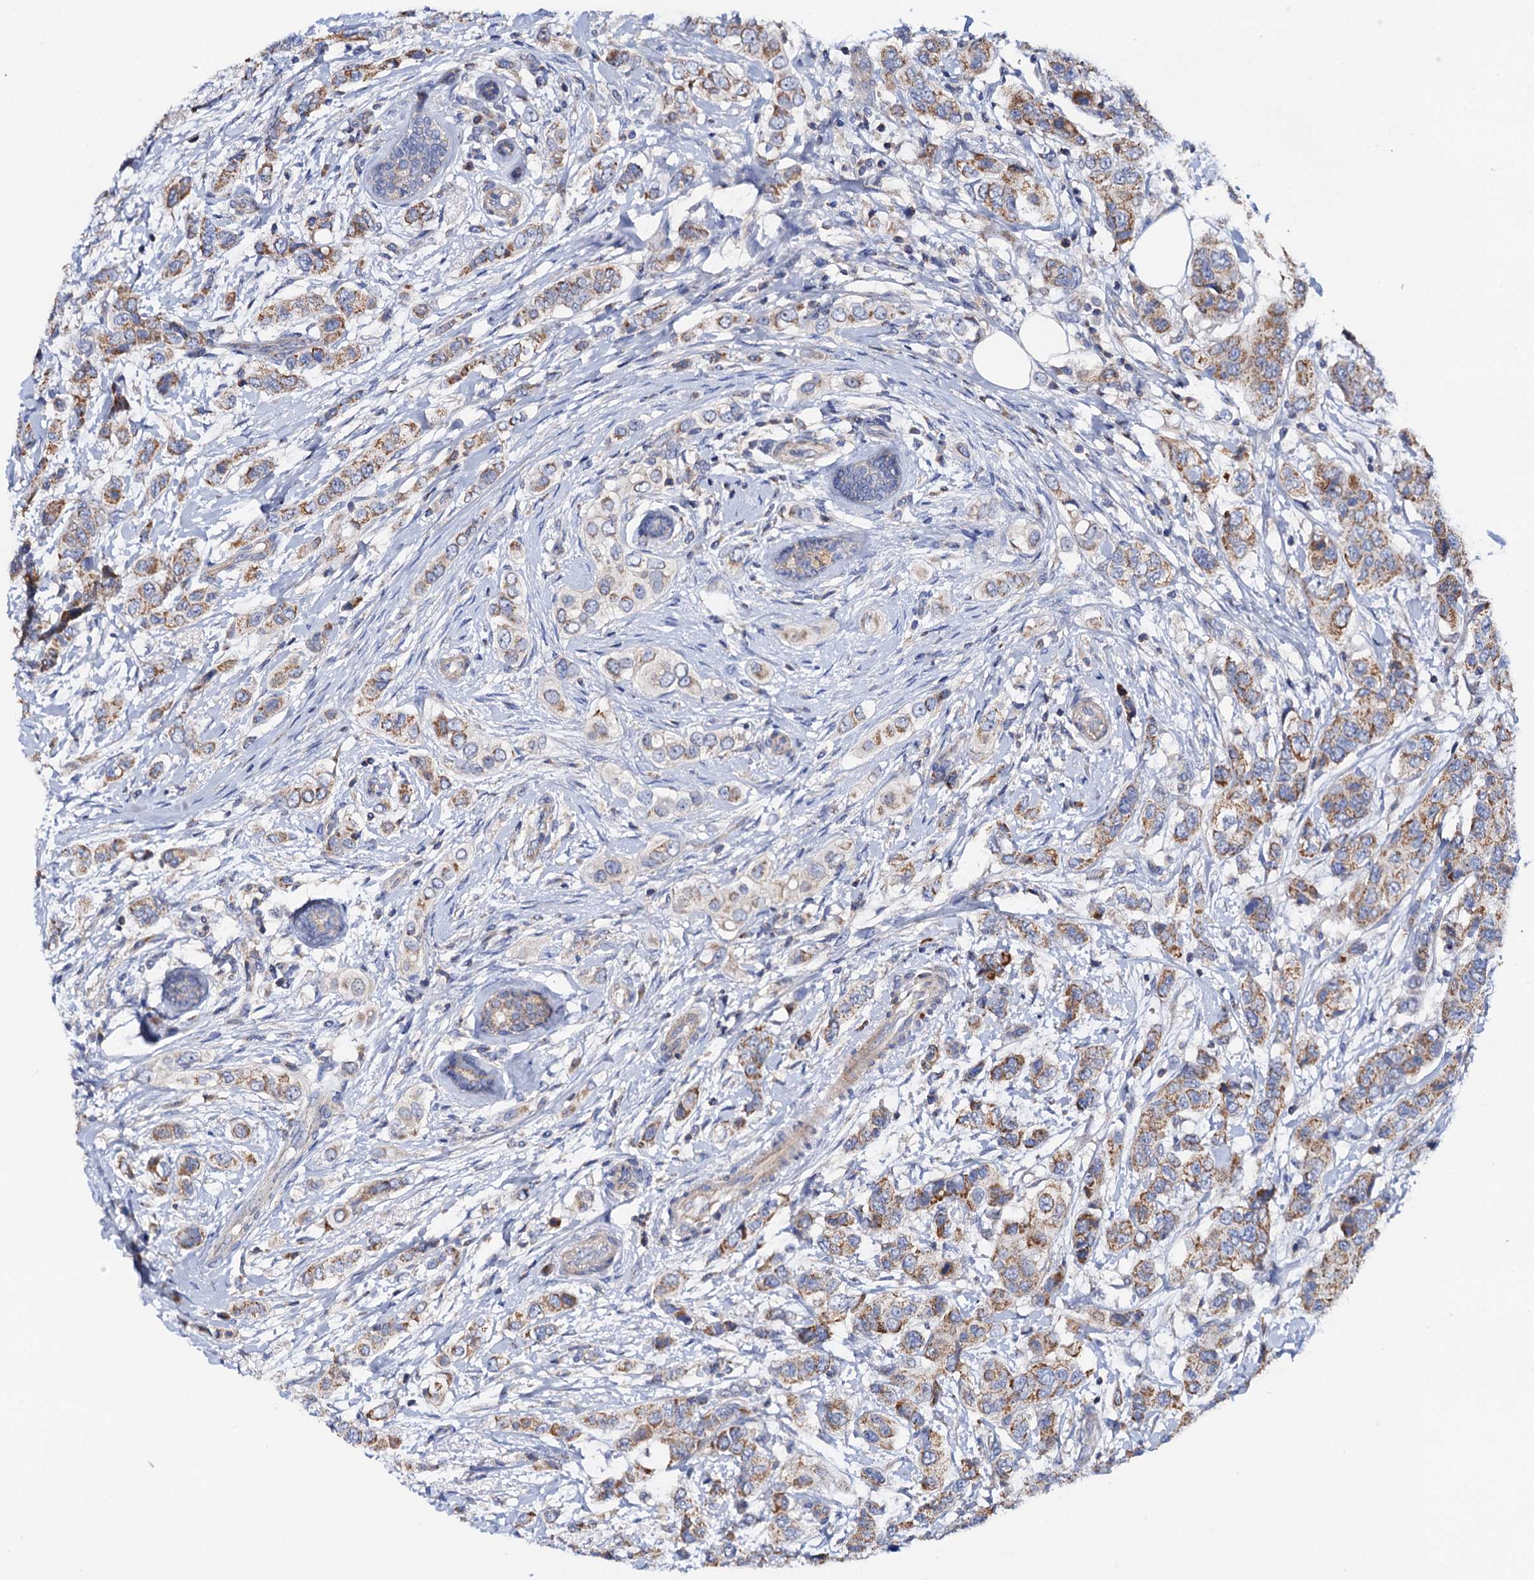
{"staining": {"intensity": "moderate", "quantity": ">75%", "location": "cytoplasmic/membranous"}, "tissue": "breast cancer", "cell_type": "Tumor cells", "image_type": "cancer", "snomed": [{"axis": "morphology", "description": "Lobular carcinoma"}, {"axis": "topography", "description": "Breast"}], "caption": "Protein expression analysis of human breast cancer reveals moderate cytoplasmic/membranous positivity in approximately >75% of tumor cells.", "gene": "MRPL48", "patient": {"sex": "female", "age": 51}}